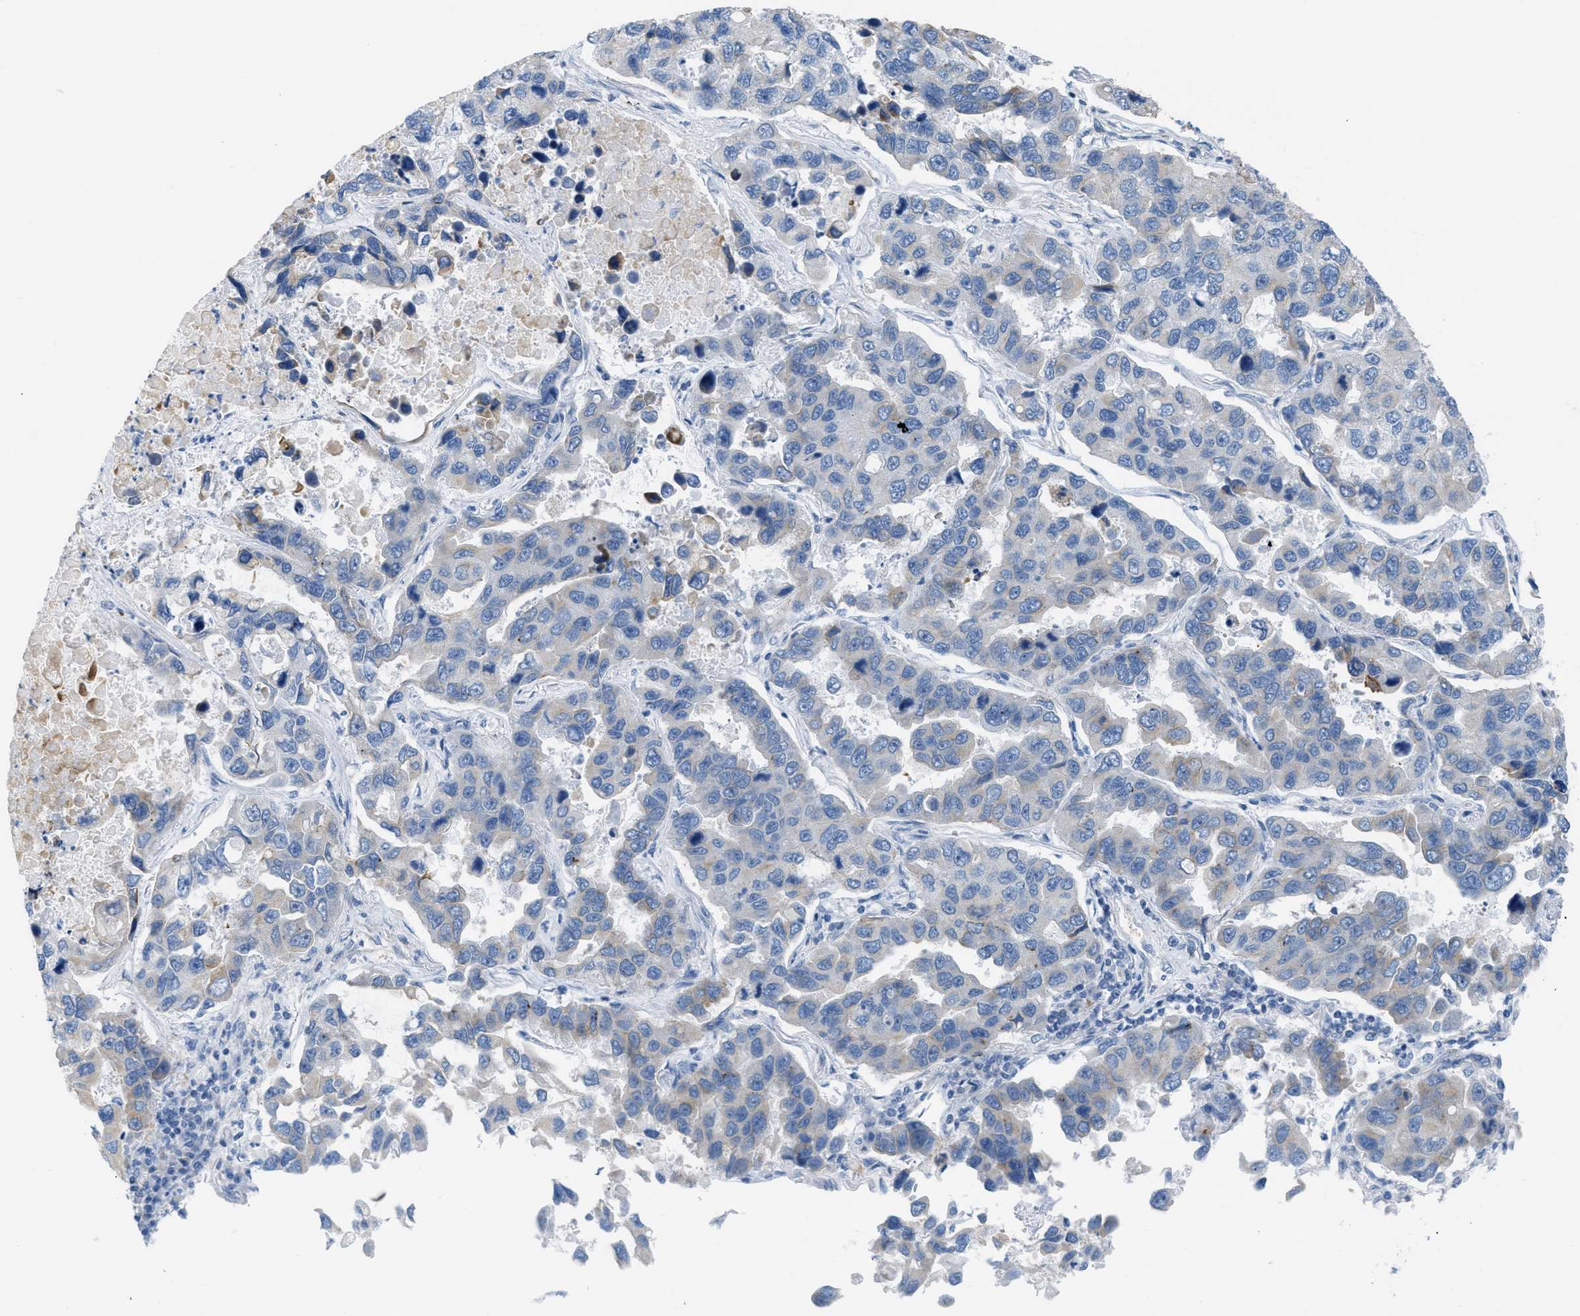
{"staining": {"intensity": "negative", "quantity": "none", "location": "none"}, "tissue": "lung cancer", "cell_type": "Tumor cells", "image_type": "cancer", "snomed": [{"axis": "morphology", "description": "Adenocarcinoma, NOS"}, {"axis": "topography", "description": "Lung"}], "caption": "Tumor cells are negative for brown protein staining in lung cancer.", "gene": "ASGR1", "patient": {"sex": "male", "age": 64}}